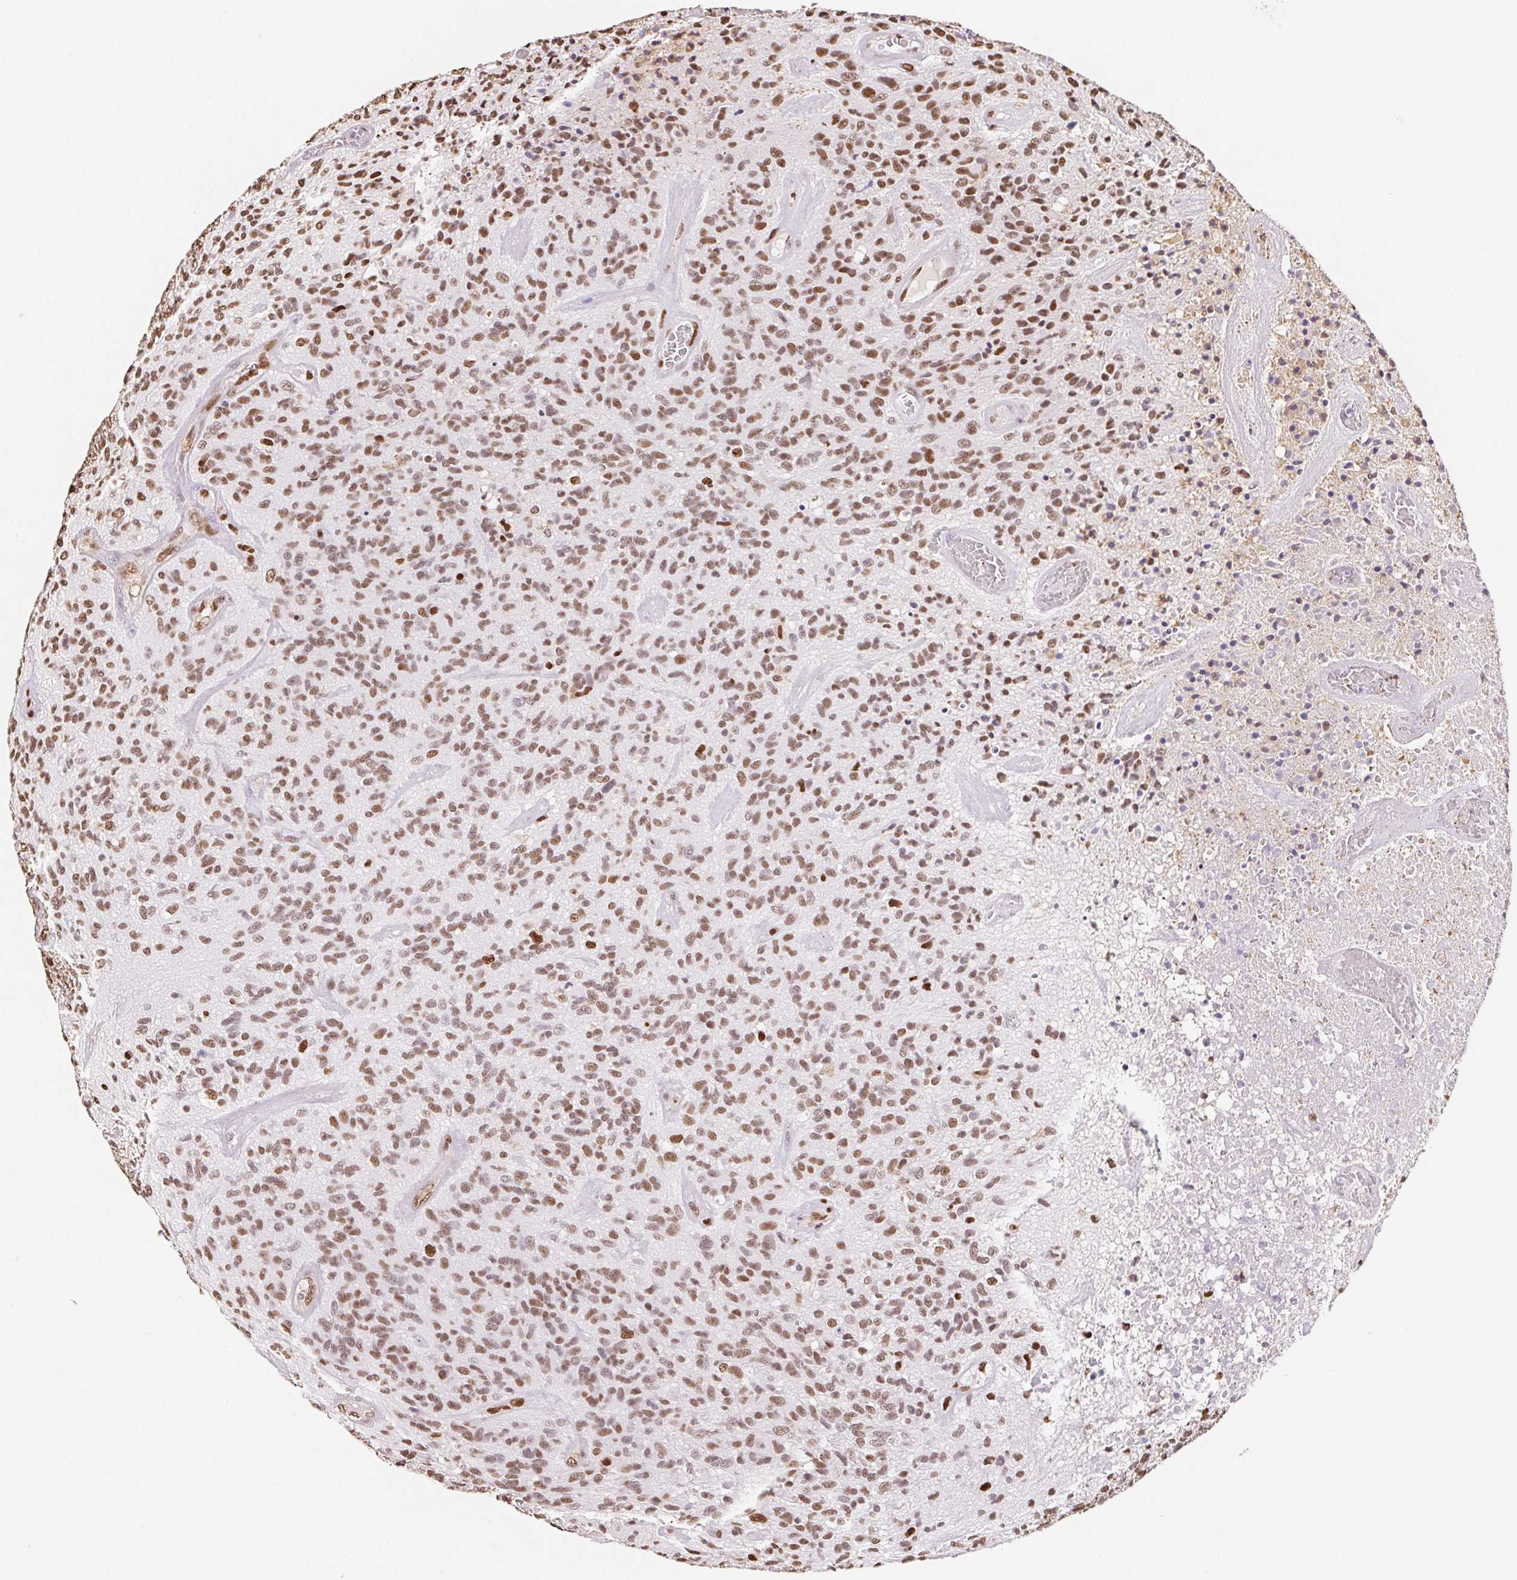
{"staining": {"intensity": "moderate", "quantity": ">75%", "location": "nuclear"}, "tissue": "glioma", "cell_type": "Tumor cells", "image_type": "cancer", "snomed": [{"axis": "morphology", "description": "Glioma, malignant, High grade"}, {"axis": "topography", "description": "Brain"}], "caption": "Immunohistochemical staining of human glioma exhibits moderate nuclear protein expression in about >75% of tumor cells.", "gene": "SET", "patient": {"sex": "male", "age": 76}}